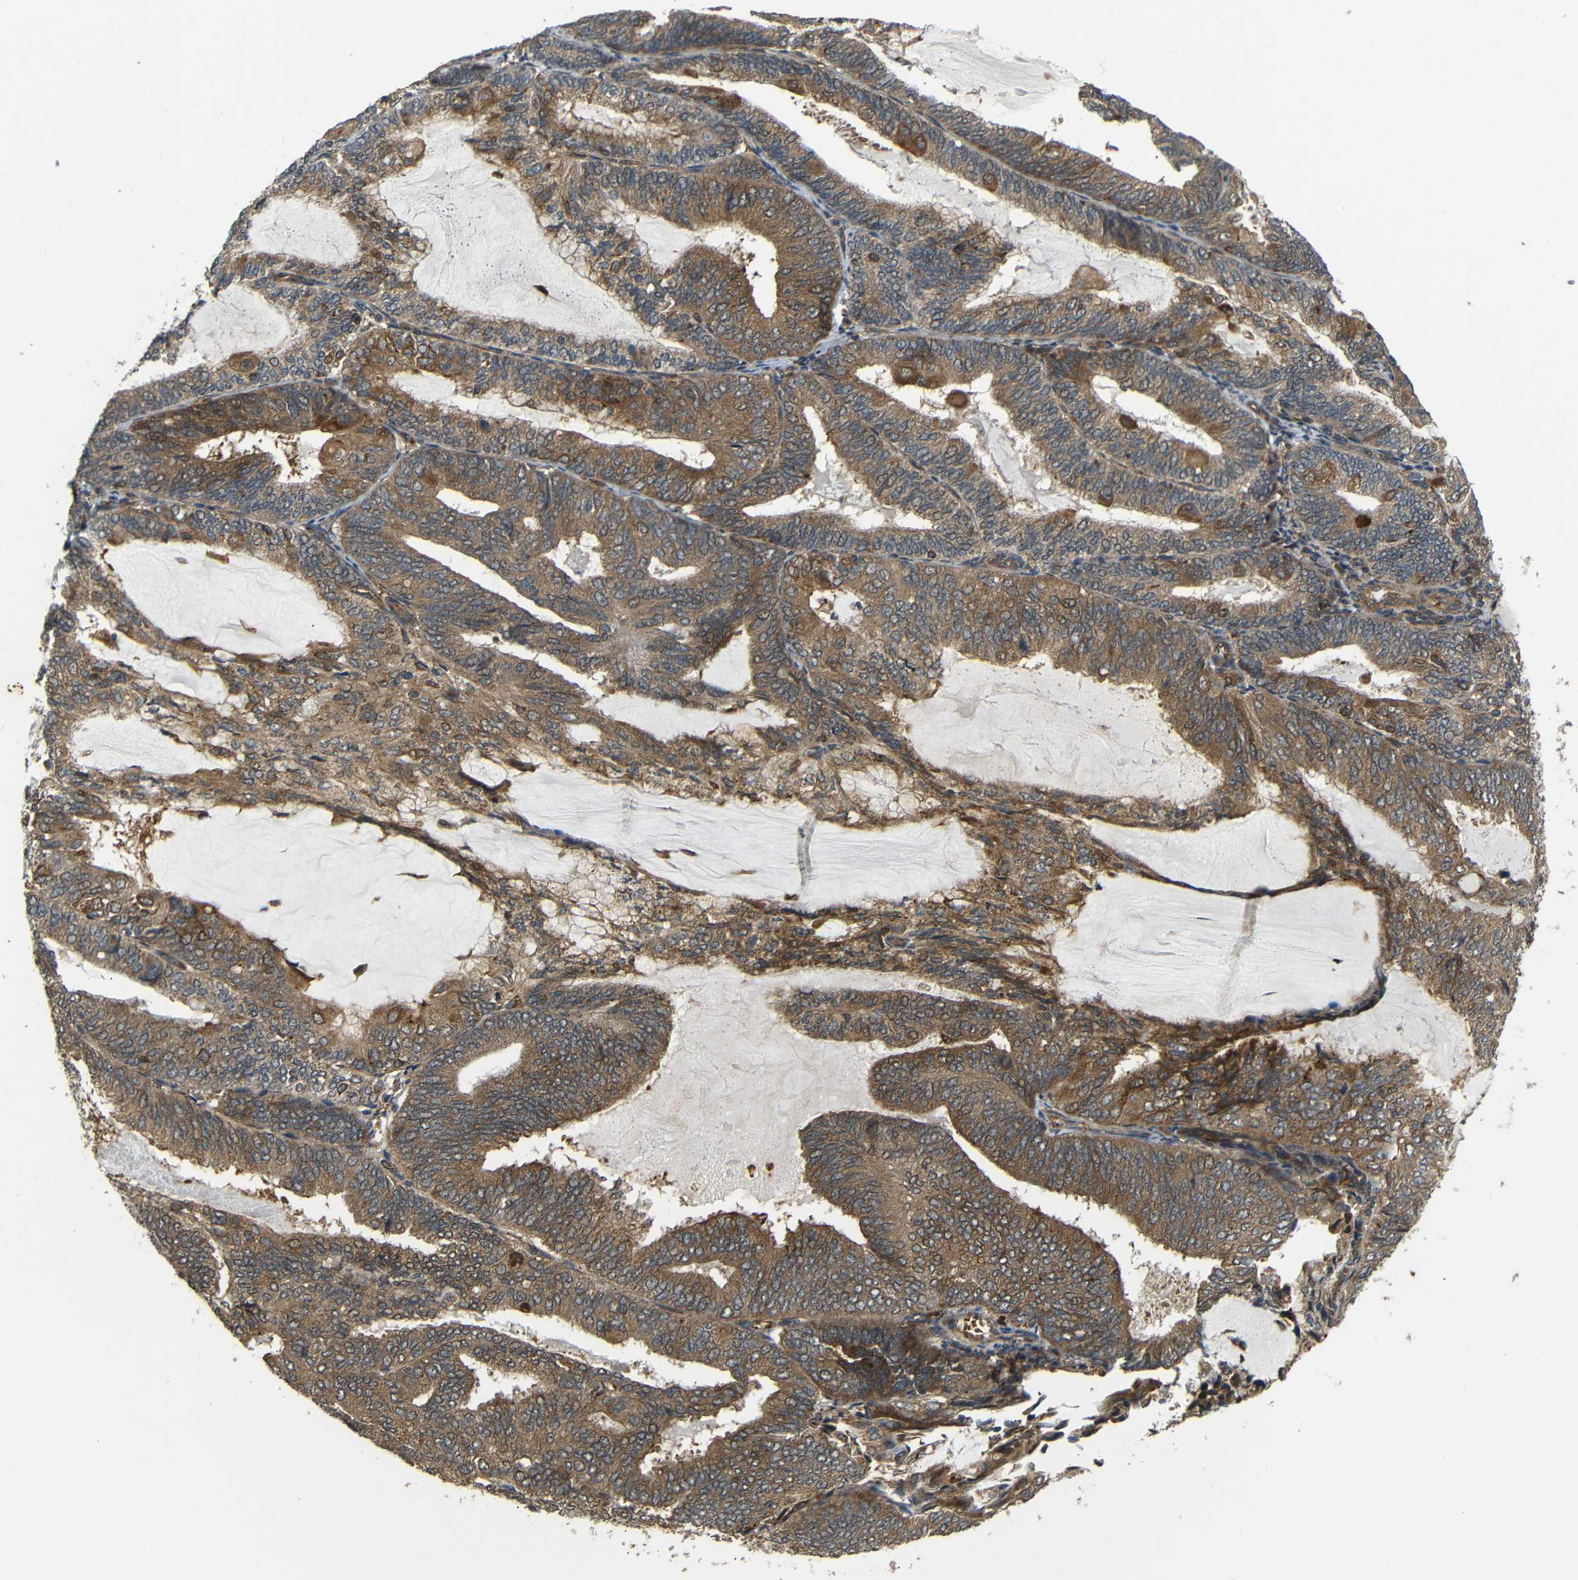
{"staining": {"intensity": "moderate", "quantity": ">75%", "location": "cytoplasmic/membranous"}, "tissue": "endometrial cancer", "cell_type": "Tumor cells", "image_type": "cancer", "snomed": [{"axis": "morphology", "description": "Adenocarcinoma, NOS"}, {"axis": "topography", "description": "Endometrium"}], "caption": "Immunohistochemistry (DAB (3,3'-diaminobenzidine)) staining of human adenocarcinoma (endometrial) exhibits moderate cytoplasmic/membranous protein staining in about >75% of tumor cells.", "gene": "EPHB2", "patient": {"sex": "female", "age": 81}}